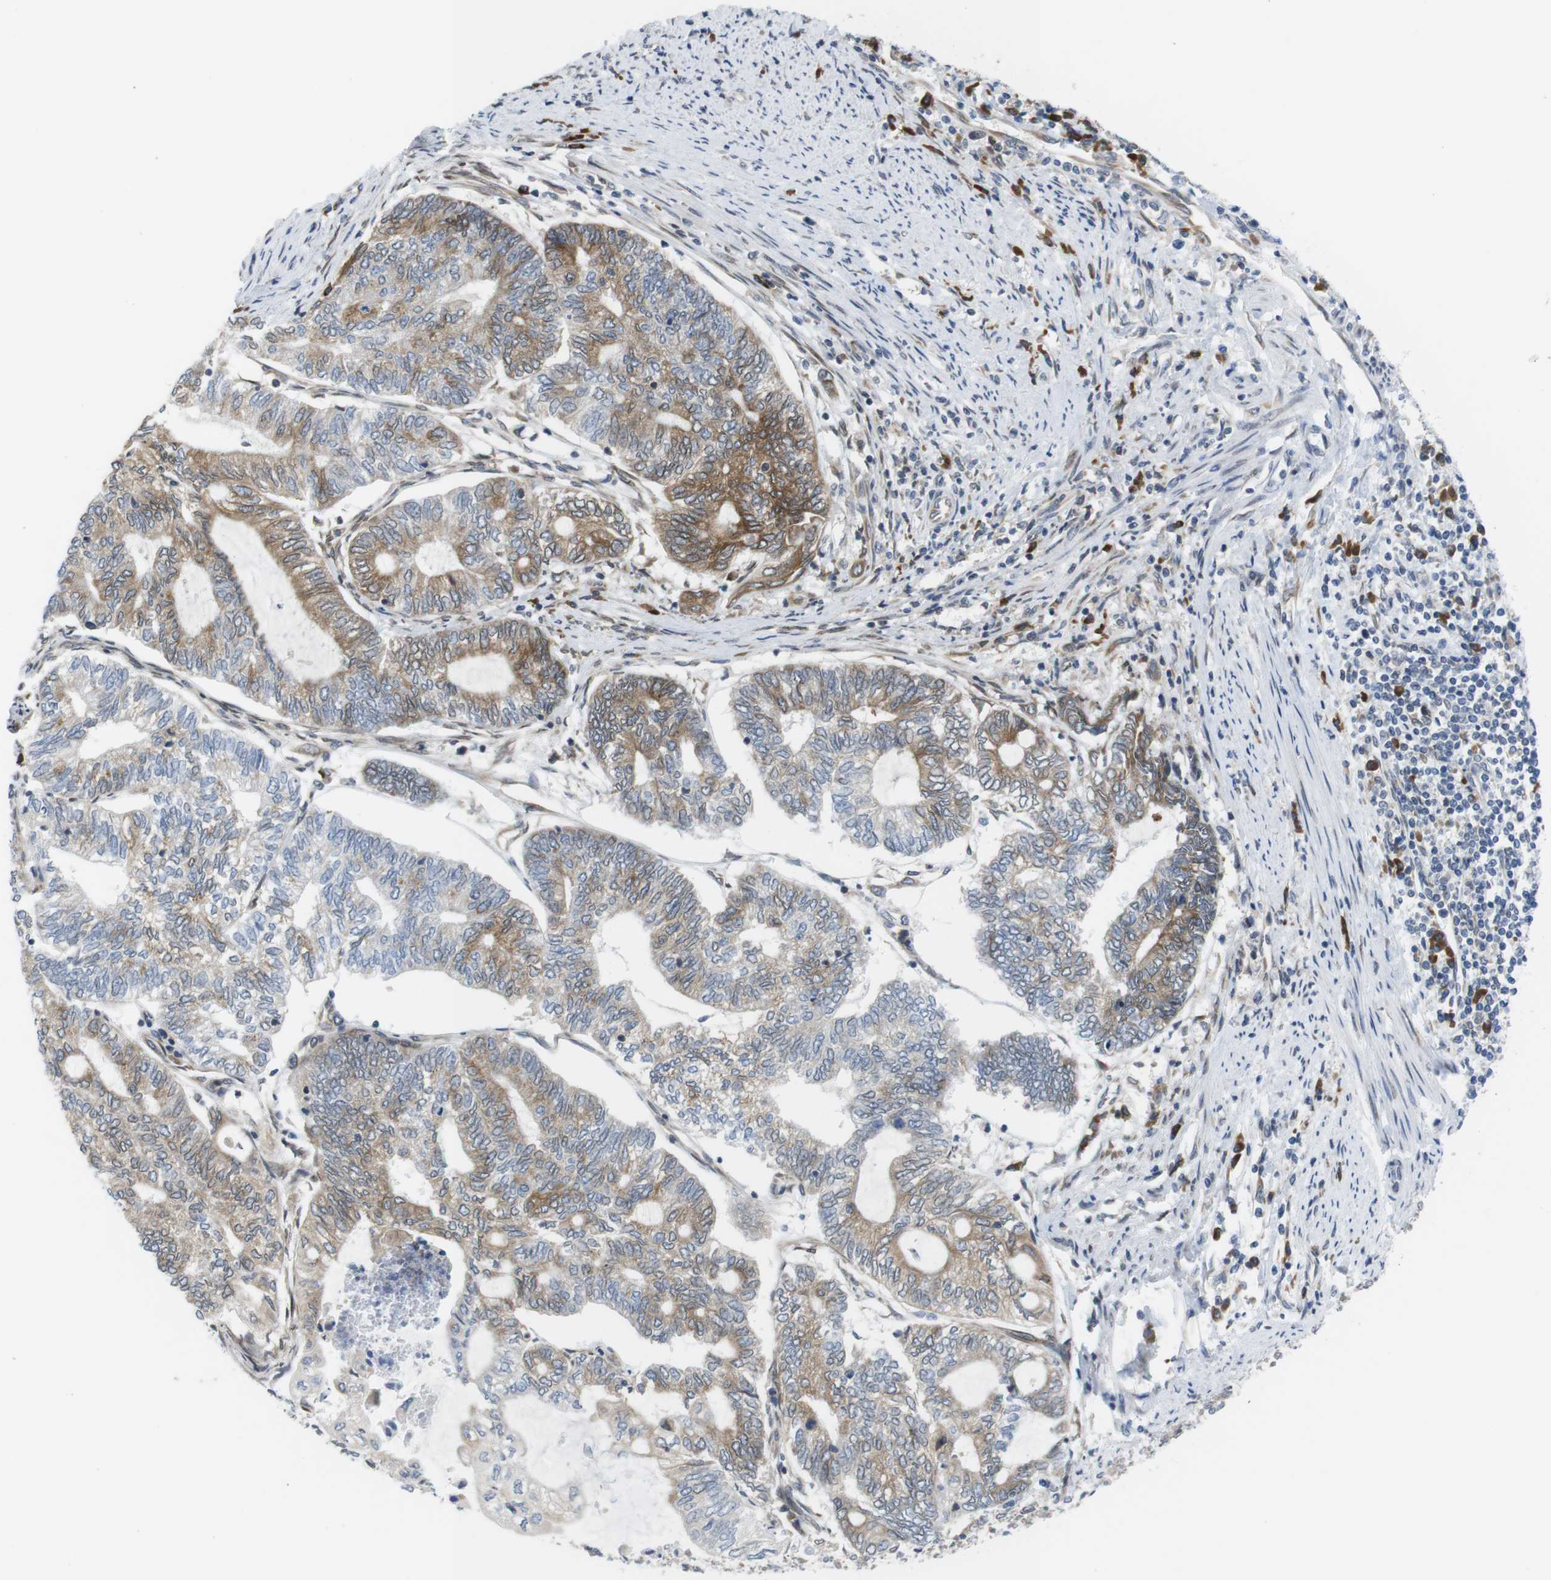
{"staining": {"intensity": "moderate", "quantity": "25%-75%", "location": "cytoplasmic/membranous"}, "tissue": "endometrial cancer", "cell_type": "Tumor cells", "image_type": "cancer", "snomed": [{"axis": "morphology", "description": "Adenocarcinoma, NOS"}, {"axis": "topography", "description": "Uterus"}, {"axis": "topography", "description": "Endometrium"}], "caption": "Immunohistochemical staining of human endometrial cancer (adenocarcinoma) shows medium levels of moderate cytoplasmic/membranous staining in approximately 25%-75% of tumor cells. (DAB IHC, brown staining for protein, blue staining for nuclei).", "gene": "ERGIC3", "patient": {"sex": "female", "age": 70}}